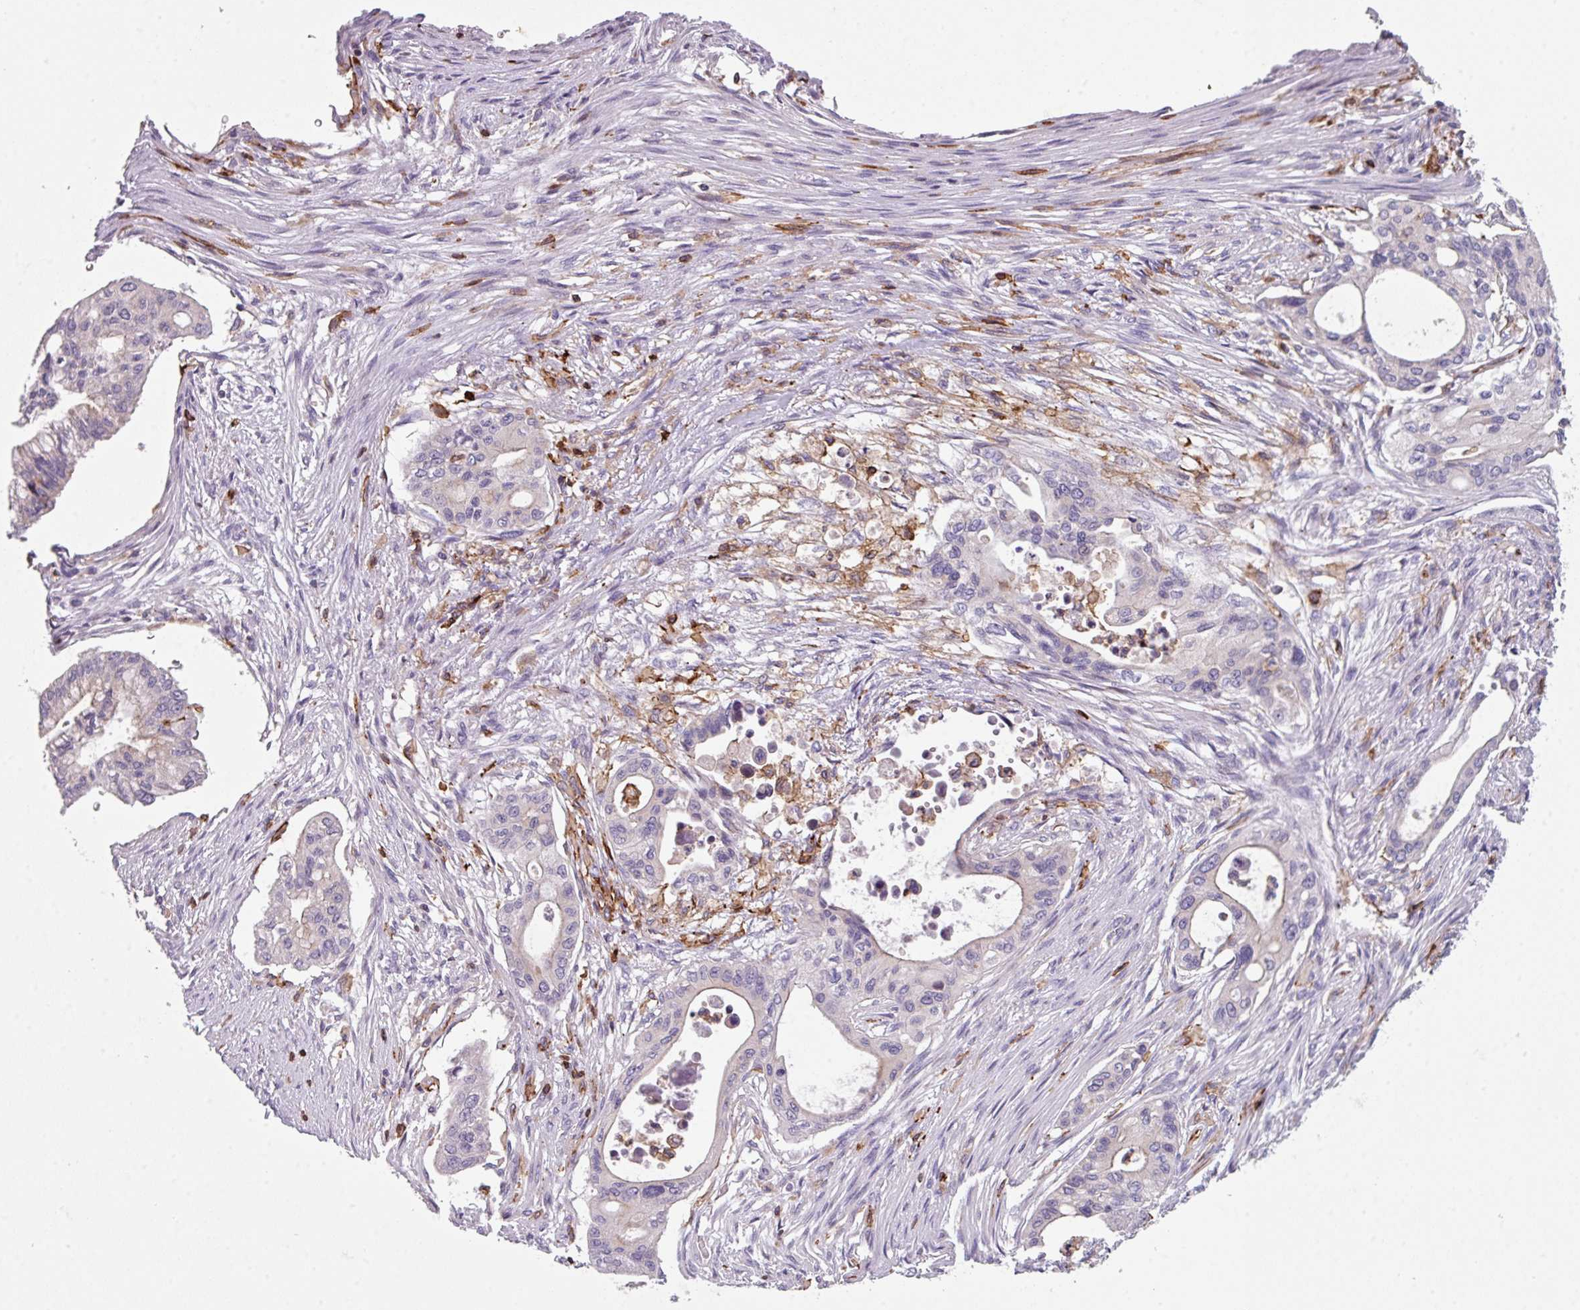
{"staining": {"intensity": "negative", "quantity": "none", "location": "none"}, "tissue": "pancreatic cancer", "cell_type": "Tumor cells", "image_type": "cancer", "snomed": [{"axis": "morphology", "description": "Adenocarcinoma, NOS"}, {"axis": "topography", "description": "Pancreas"}], "caption": "High magnification brightfield microscopy of pancreatic cancer stained with DAB (3,3'-diaminobenzidine) (brown) and counterstained with hematoxylin (blue): tumor cells show no significant staining.", "gene": "NEDD9", "patient": {"sex": "male", "age": 46}}